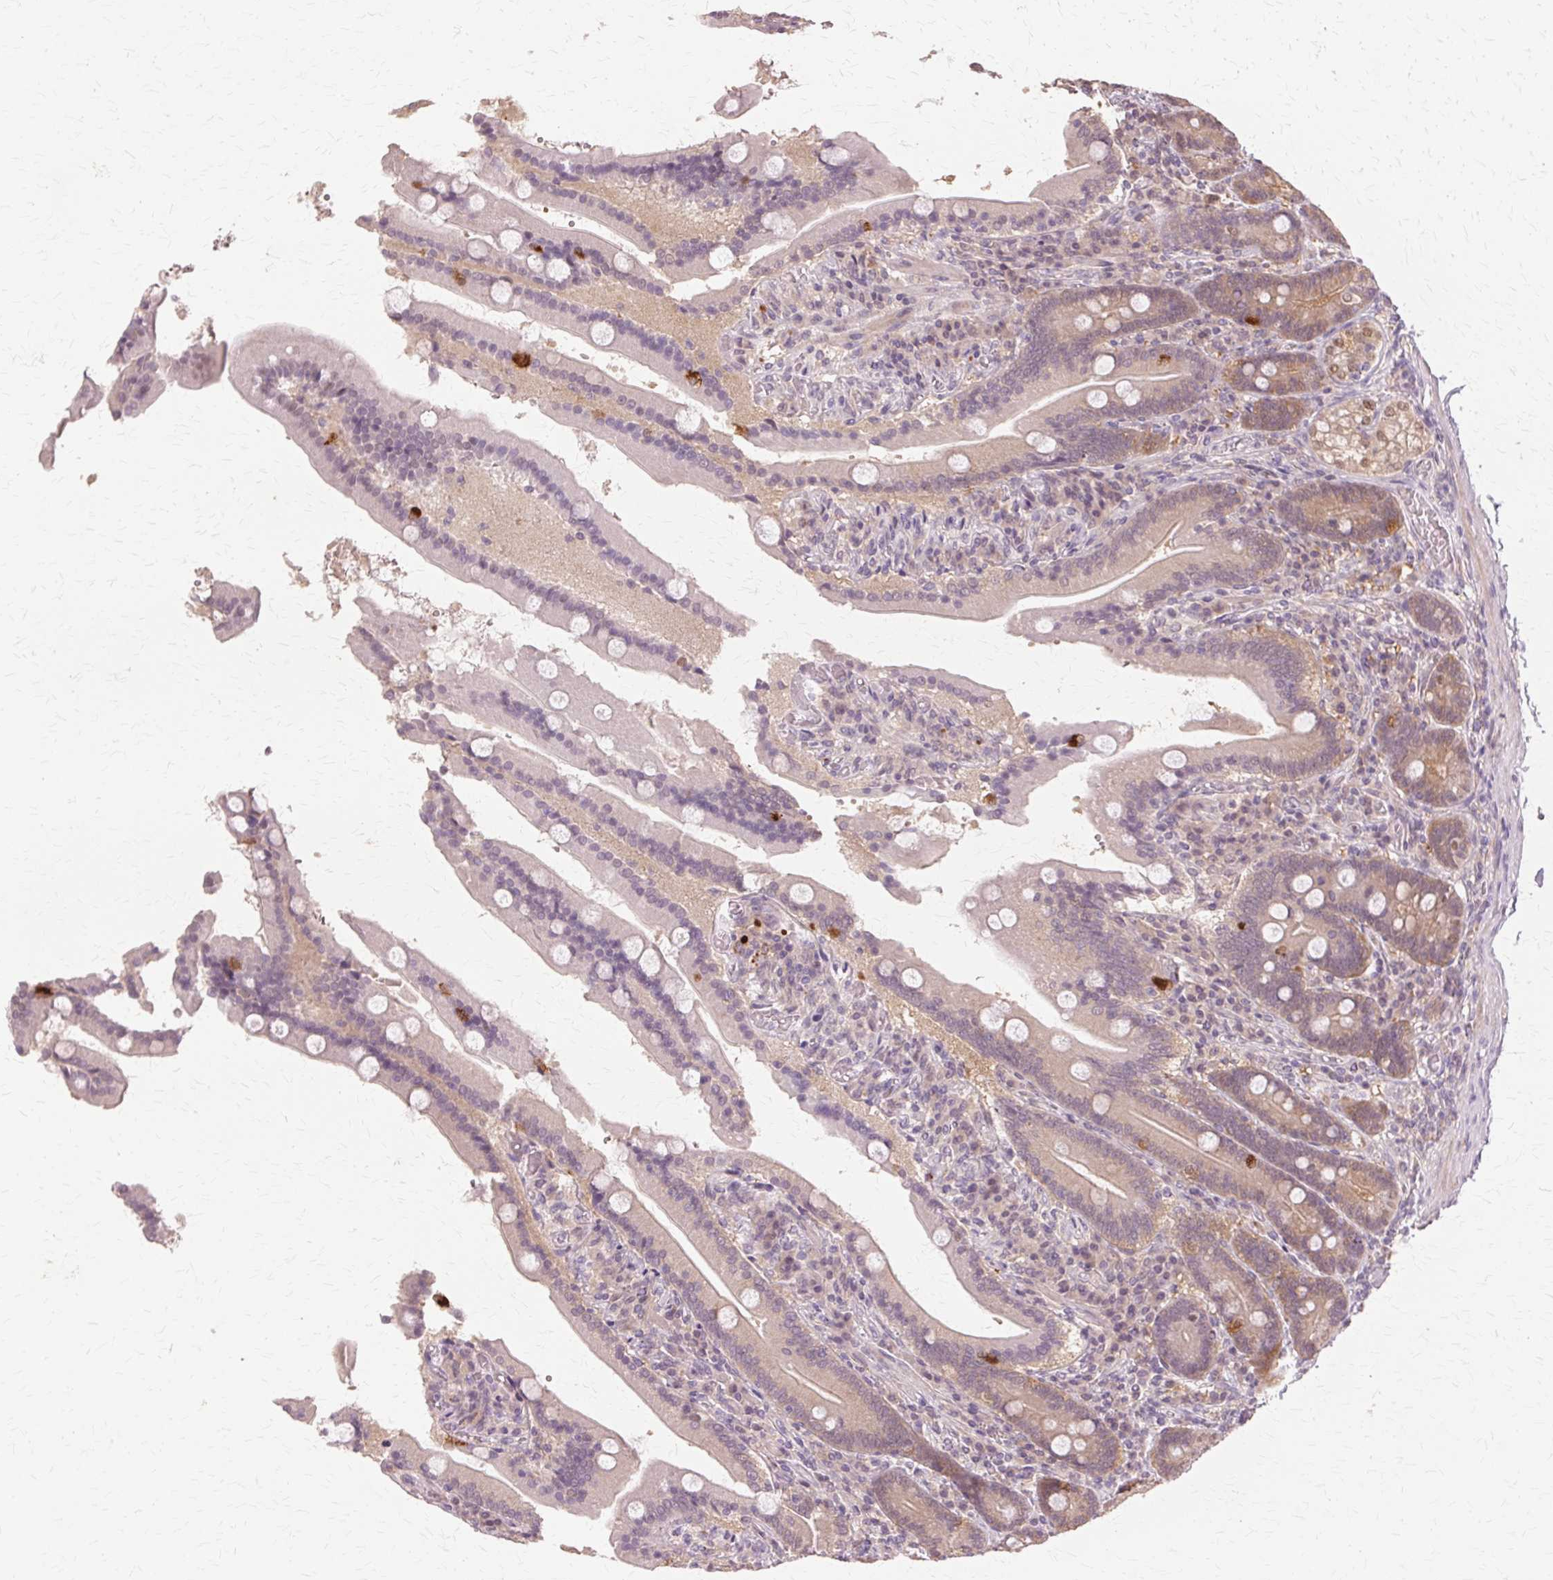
{"staining": {"intensity": "strong", "quantity": "<25%", "location": "cytoplasmic/membranous"}, "tissue": "duodenum", "cell_type": "Glandular cells", "image_type": "normal", "snomed": [{"axis": "morphology", "description": "Normal tissue, NOS"}, {"axis": "topography", "description": "Duodenum"}], "caption": "Glandular cells display medium levels of strong cytoplasmic/membranous staining in approximately <25% of cells in normal human duodenum.", "gene": "PRMT5", "patient": {"sex": "female", "age": 62}}